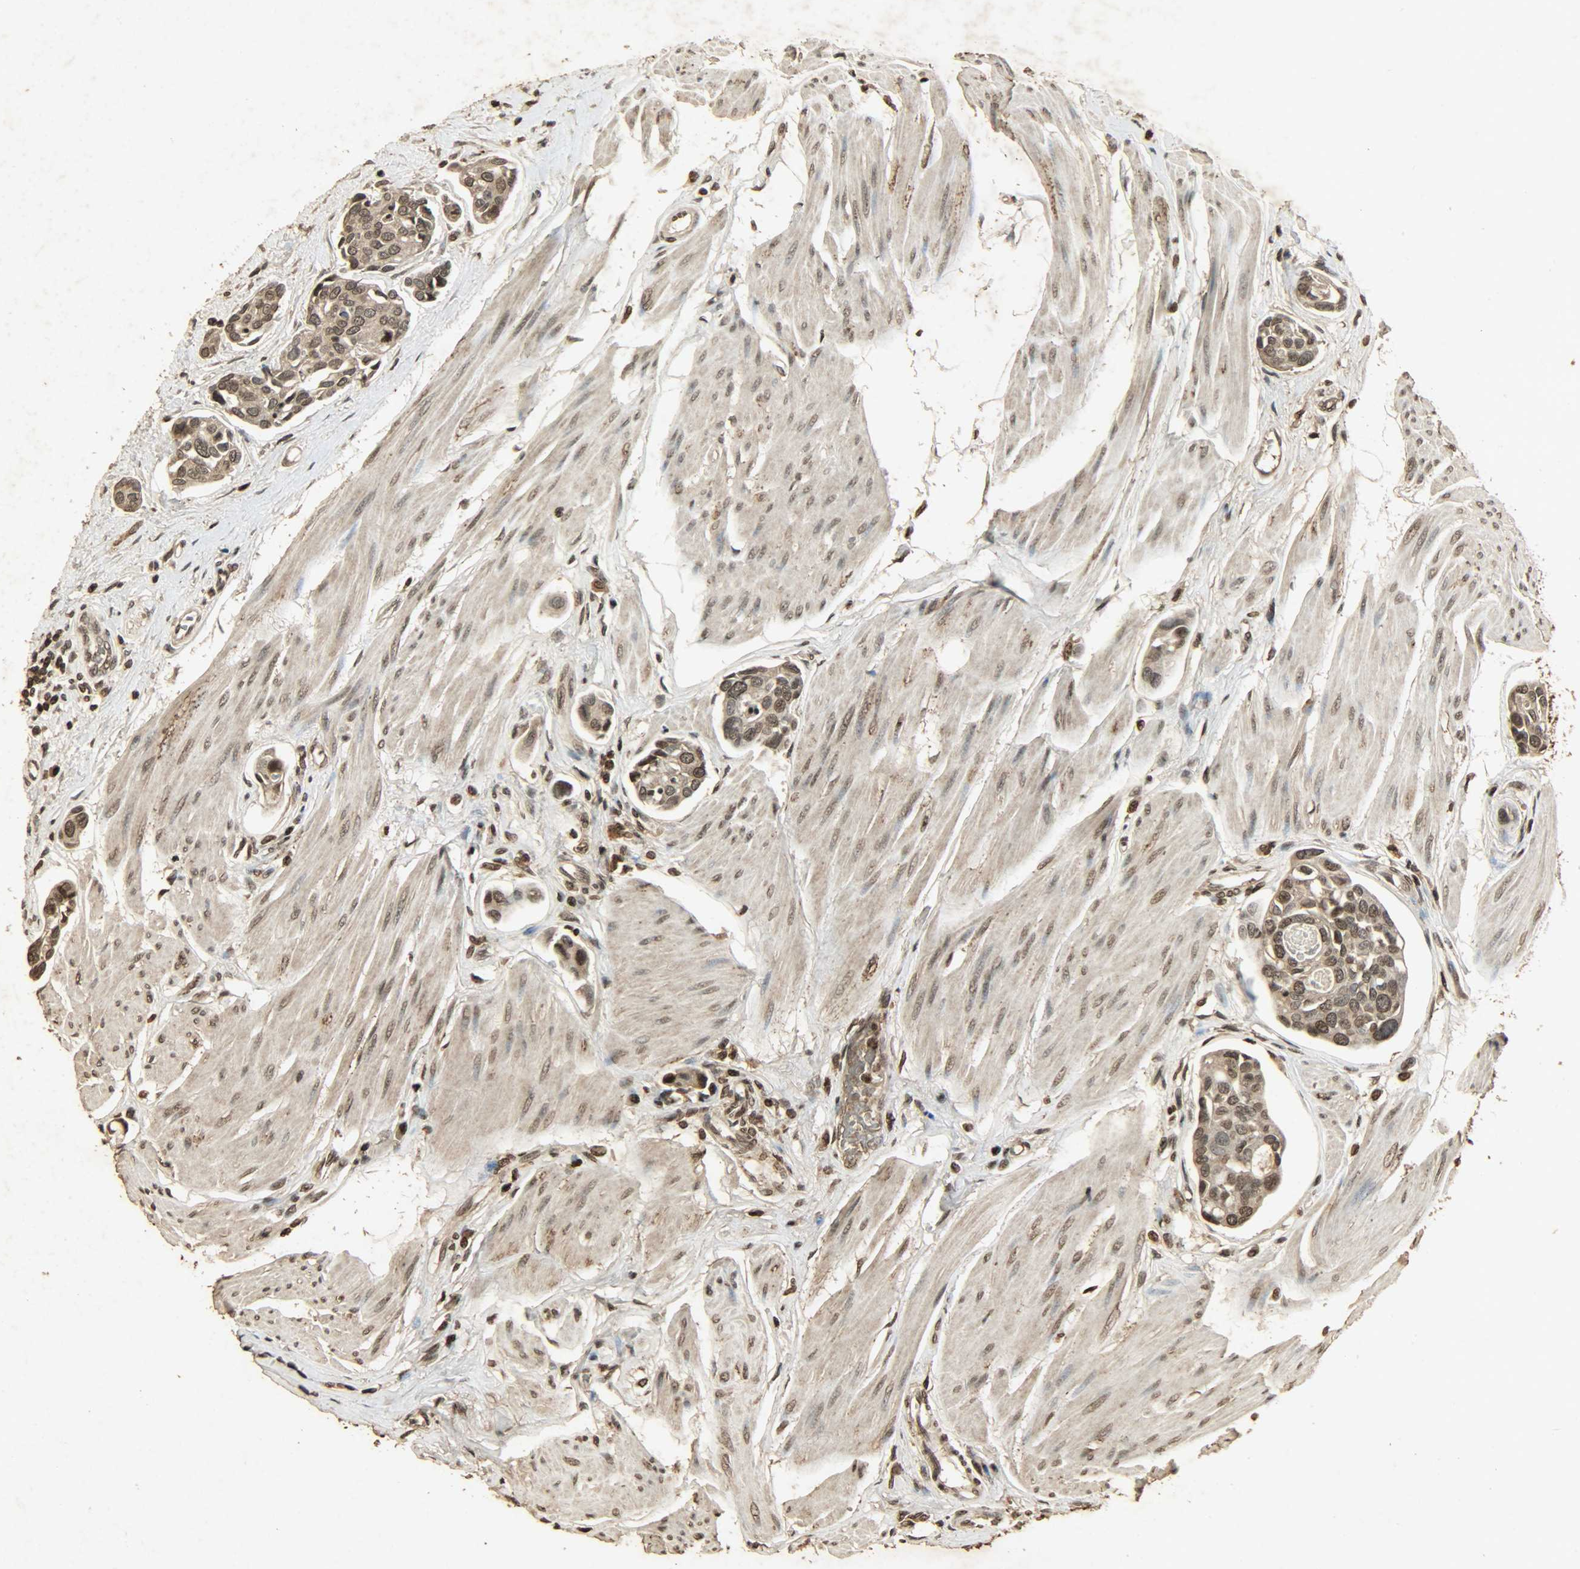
{"staining": {"intensity": "strong", "quantity": ">75%", "location": "cytoplasmic/membranous,nuclear"}, "tissue": "urothelial cancer", "cell_type": "Tumor cells", "image_type": "cancer", "snomed": [{"axis": "morphology", "description": "Urothelial carcinoma, High grade"}, {"axis": "topography", "description": "Urinary bladder"}], "caption": "IHC histopathology image of high-grade urothelial carcinoma stained for a protein (brown), which reveals high levels of strong cytoplasmic/membranous and nuclear expression in about >75% of tumor cells.", "gene": "PPP3R1", "patient": {"sex": "male", "age": 78}}